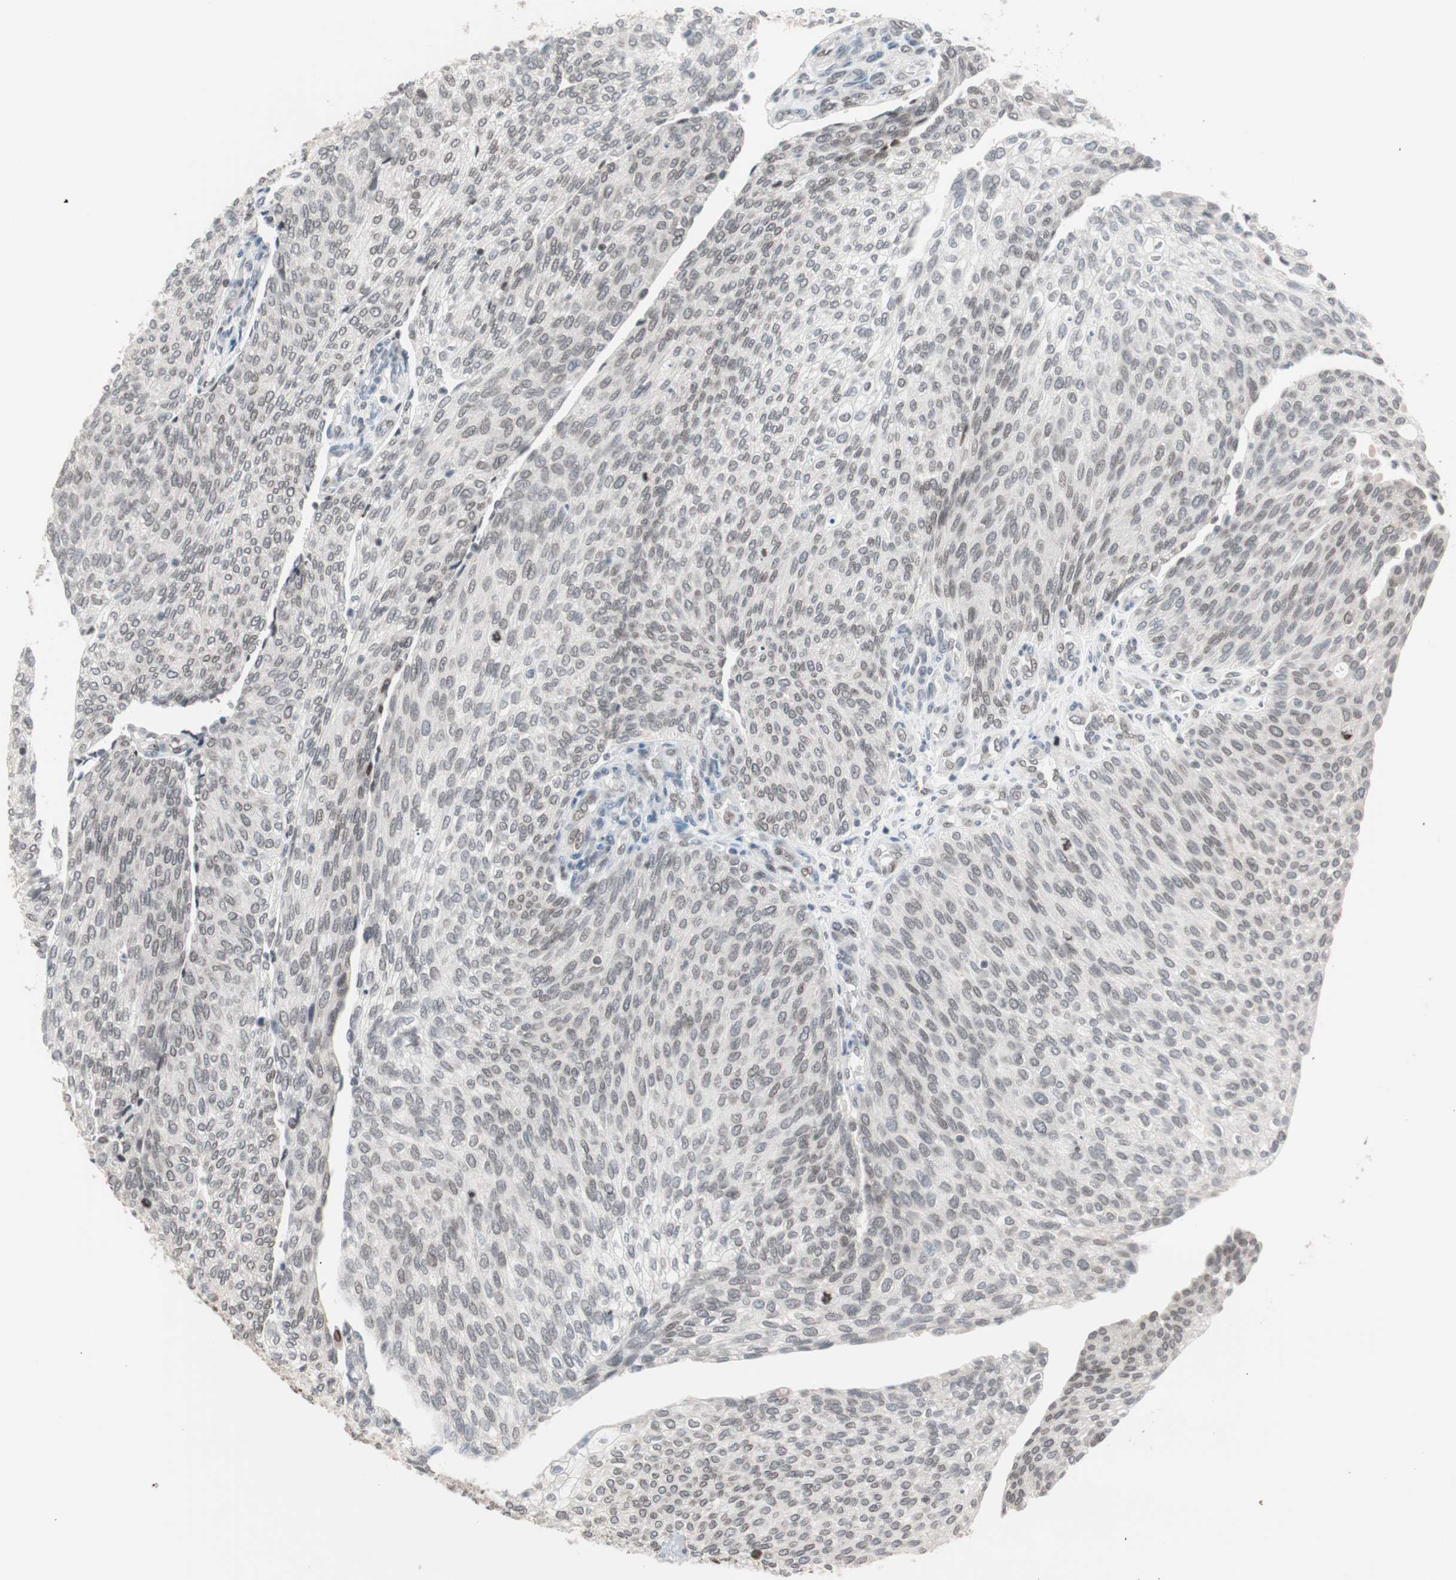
{"staining": {"intensity": "negative", "quantity": "none", "location": "none"}, "tissue": "urothelial cancer", "cell_type": "Tumor cells", "image_type": "cancer", "snomed": [{"axis": "morphology", "description": "Urothelial carcinoma, Low grade"}, {"axis": "topography", "description": "Urinary bladder"}], "caption": "Immunohistochemical staining of urothelial cancer shows no significant expression in tumor cells. (DAB (3,3'-diaminobenzidine) immunohistochemistry, high magnification).", "gene": "LIG3", "patient": {"sex": "female", "age": 79}}